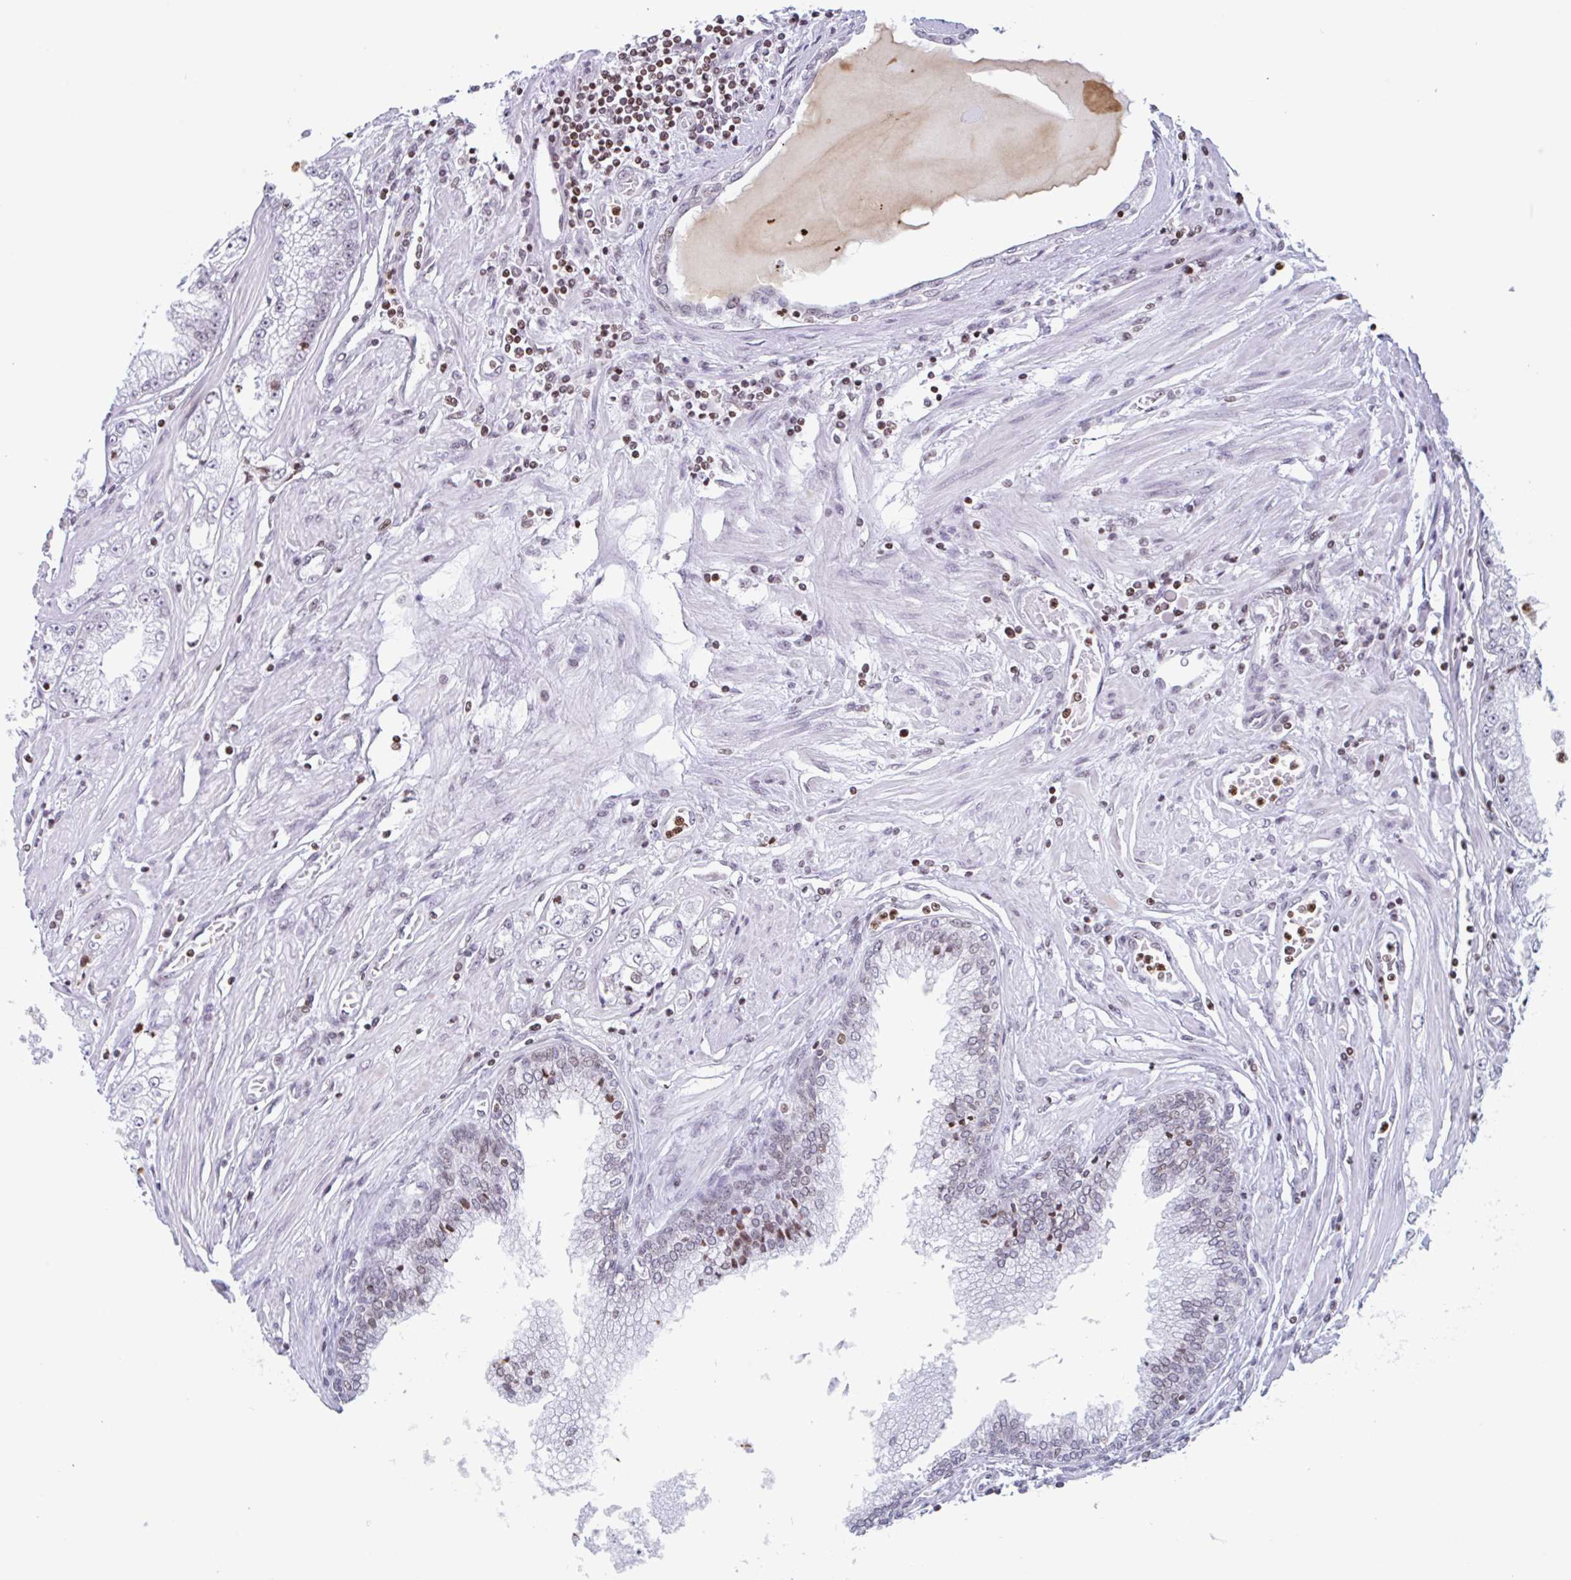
{"staining": {"intensity": "weak", "quantity": "25%-75%", "location": "nuclear"}, "tissue": "prostate cancer", "cell_type": "Tumor cells", "image_type": "cancer", "snomed": [{"axis": "morphology", "description": "Adenocarcinoma, High grade"}, {"axis": "topography", "description": "Prostate"}], "caption": "High-magnification brightfield microscopy of prostate cancer stained with DAB (3,3'-diaminobenzidine) (brown) and counterstained with hematoxylin (blue). tumor cells exhibit weak nuclear staining is identified in about25%-75% of cells.", "gene": "NOL6", "patient": {"sex": "male", "age": 69}}